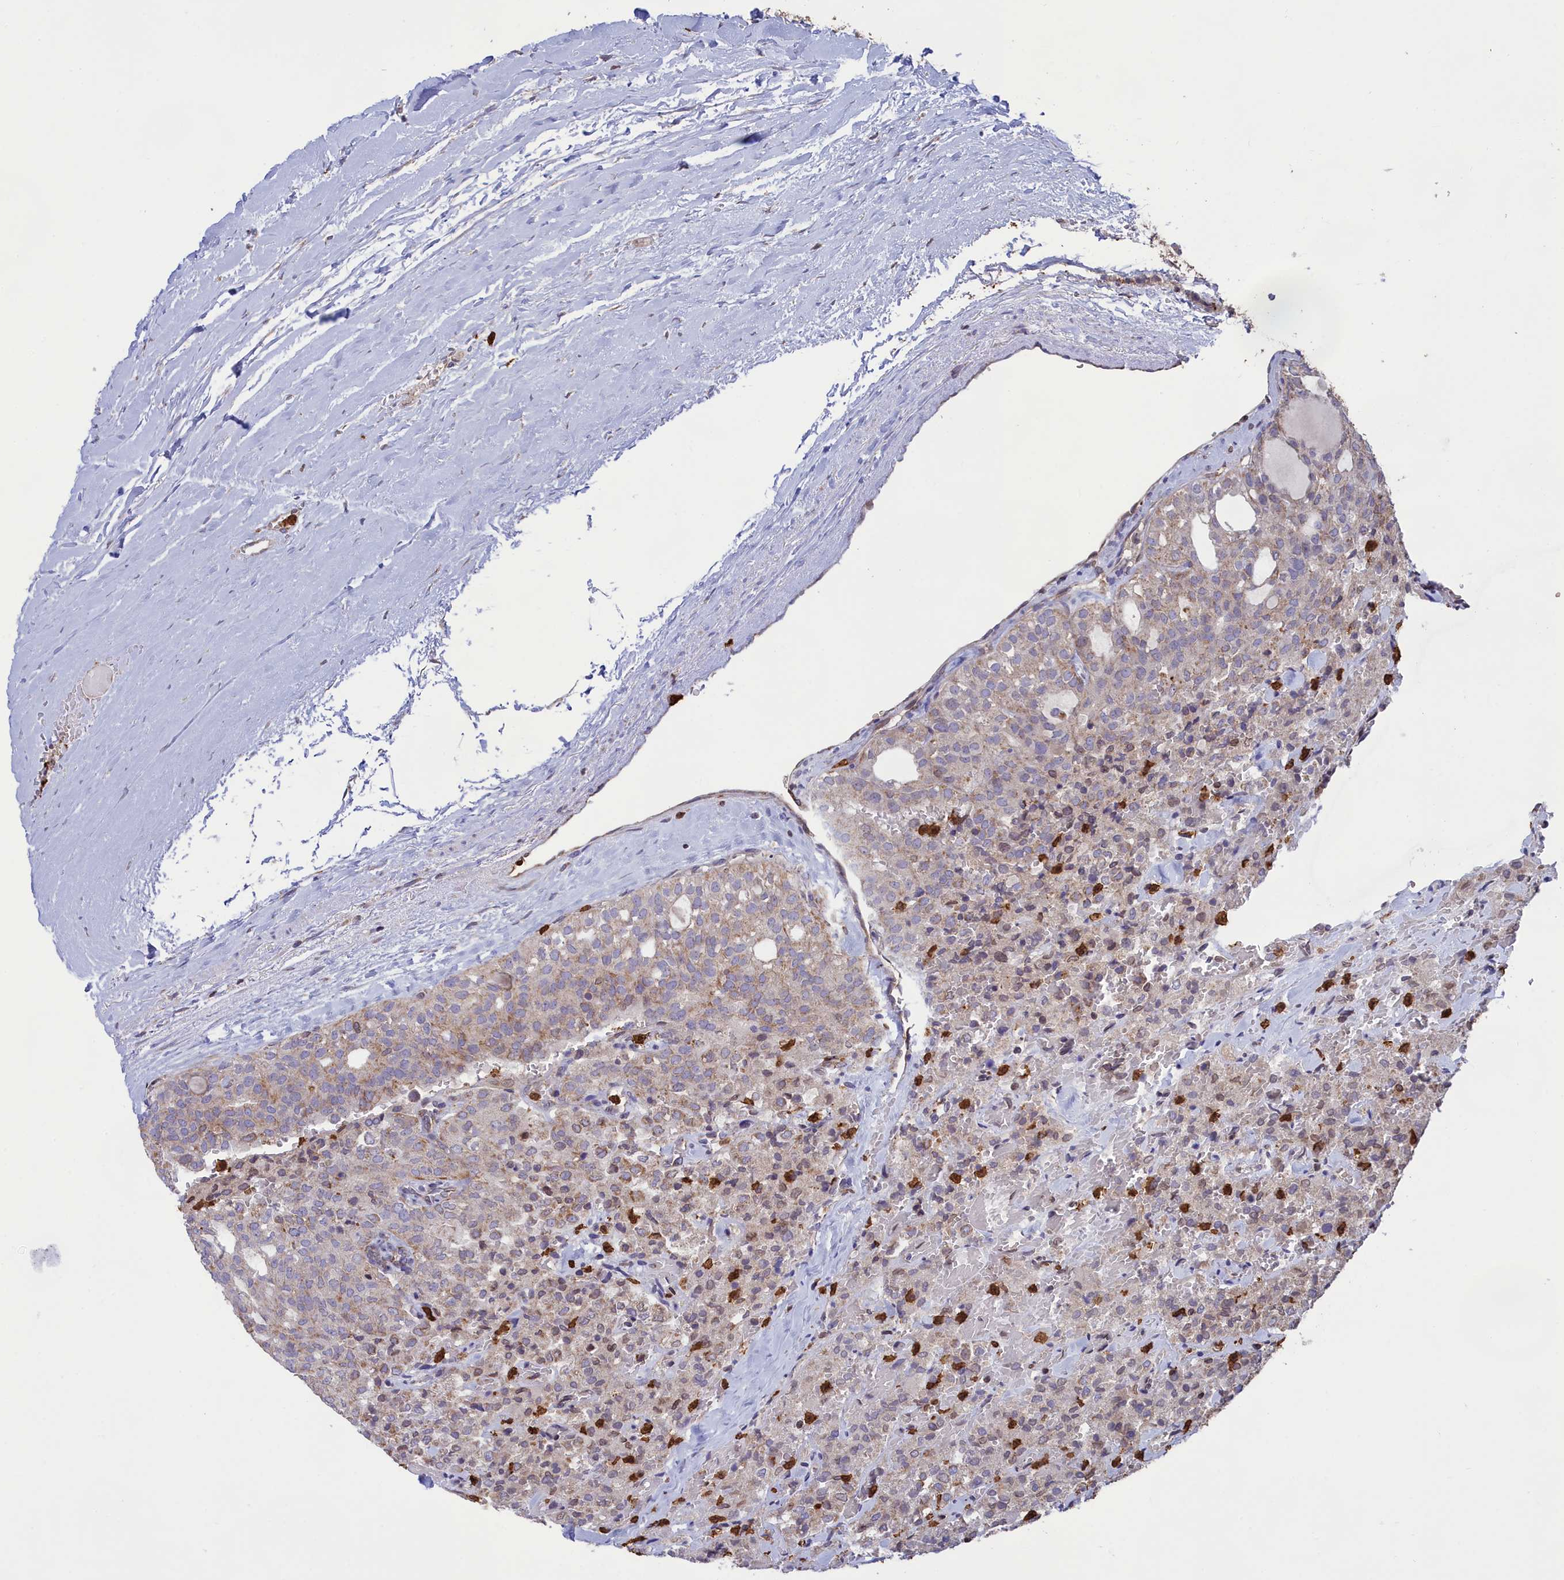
{"staining": {"intensity": "weak", "quantity": "25%-75%", "location": "cytoplasmic/membranous"}, "tissue": "thyroid cancer", "cell_type": "Tumor cells", "image_type": "cancer", "snomed": [{"axis": "morphology", "description": "Follicular adenoma carcinoma, NOS"}, {"axis": "topography", "description": "Thyroid gland"}], "caption": "There is low levels of weak cytoplasmic/membranous positivity in tumor cells of thyroid cancer, as demonstrated by immunohistochemical staining (brown color).", "gene": "PKHD1L1", "patient": {"sex": "male", "age": 75}}